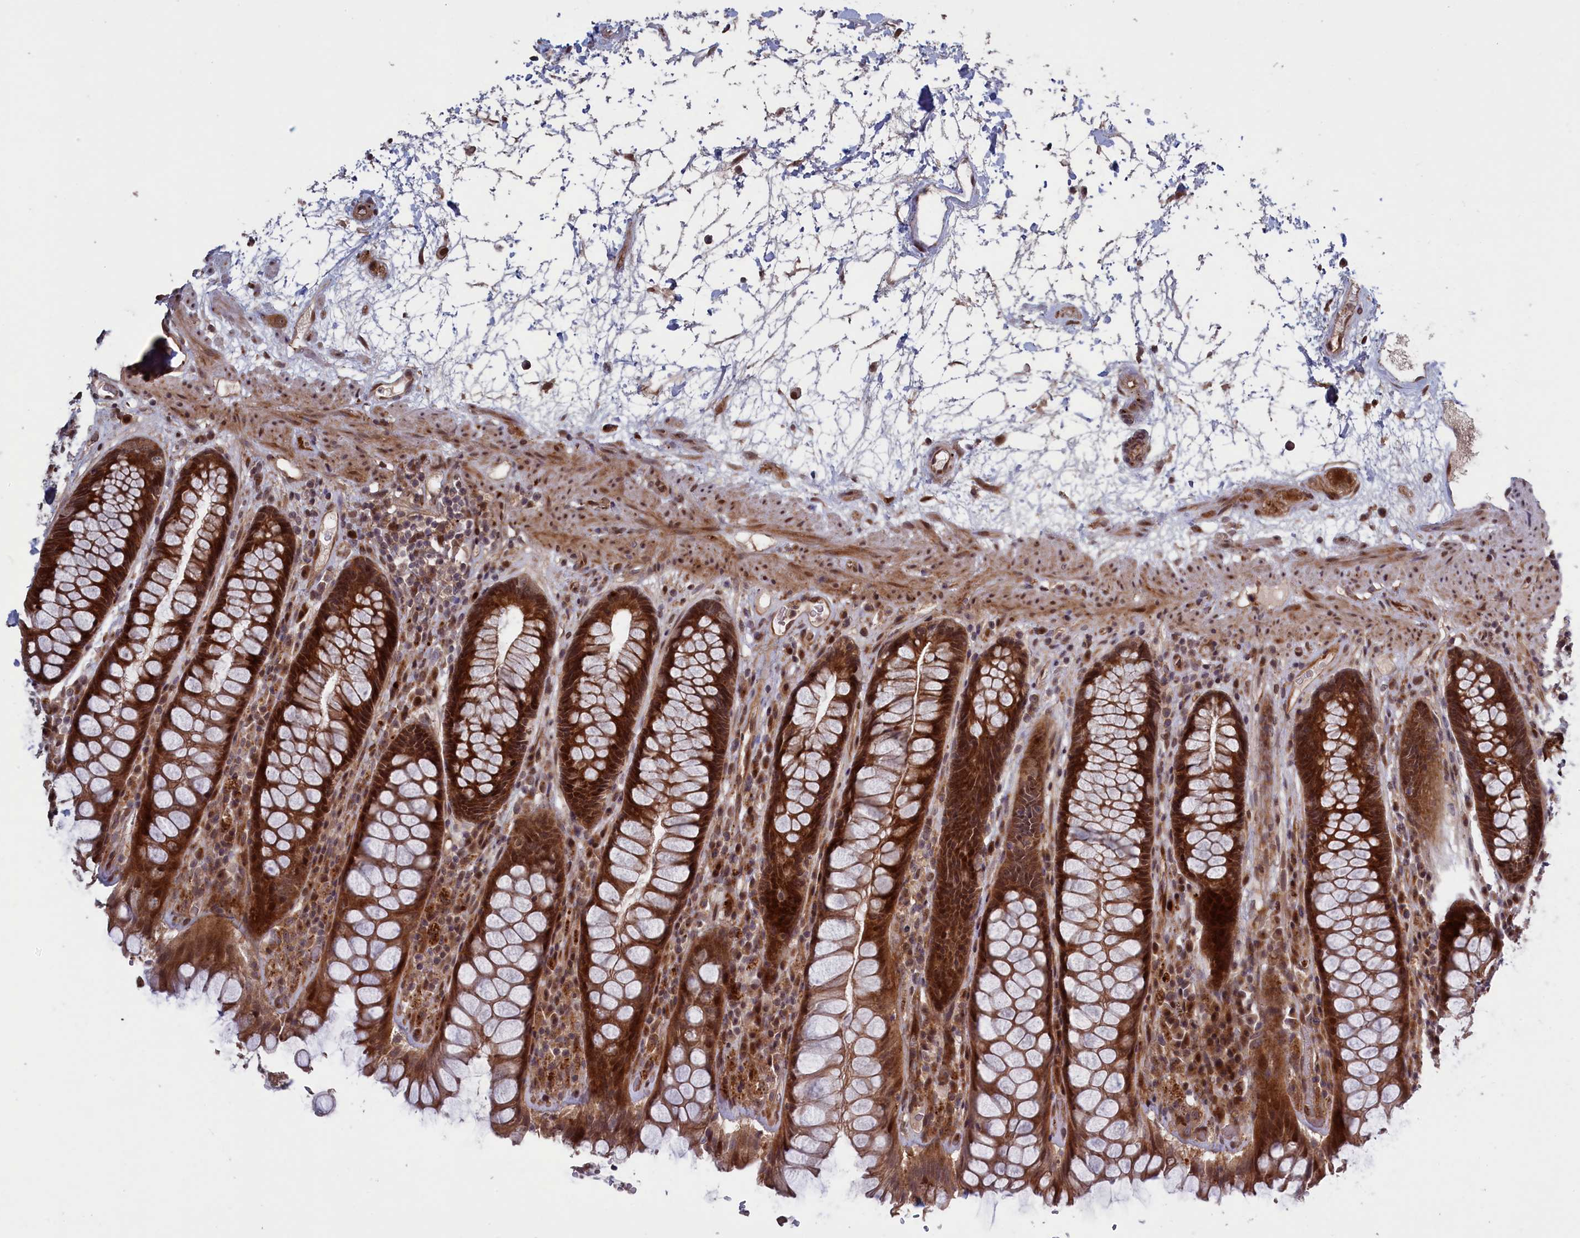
{"staining": {"intensity": "strong", "quantity": ">75%", "location": "cytoplasmic/membranous,nuclear"}, "tissue": "rectum", "cell_type": "Glandular cells", "image_type": "normal", "snomed": [{"axis": "morphology", "description": "Normal tissue, NOS"}, {"axis": "topography", "description": "Rectum"}], "caption": "An immunohistochemistry micrograph of unremarkable tissue is shown. Protein staining in brown labels strong cytoplasmic/membranous,nuclear positivity in rectum within glandular cells.", "gene": "LSG1", "patient": {"sex": "male", "age": 64}}